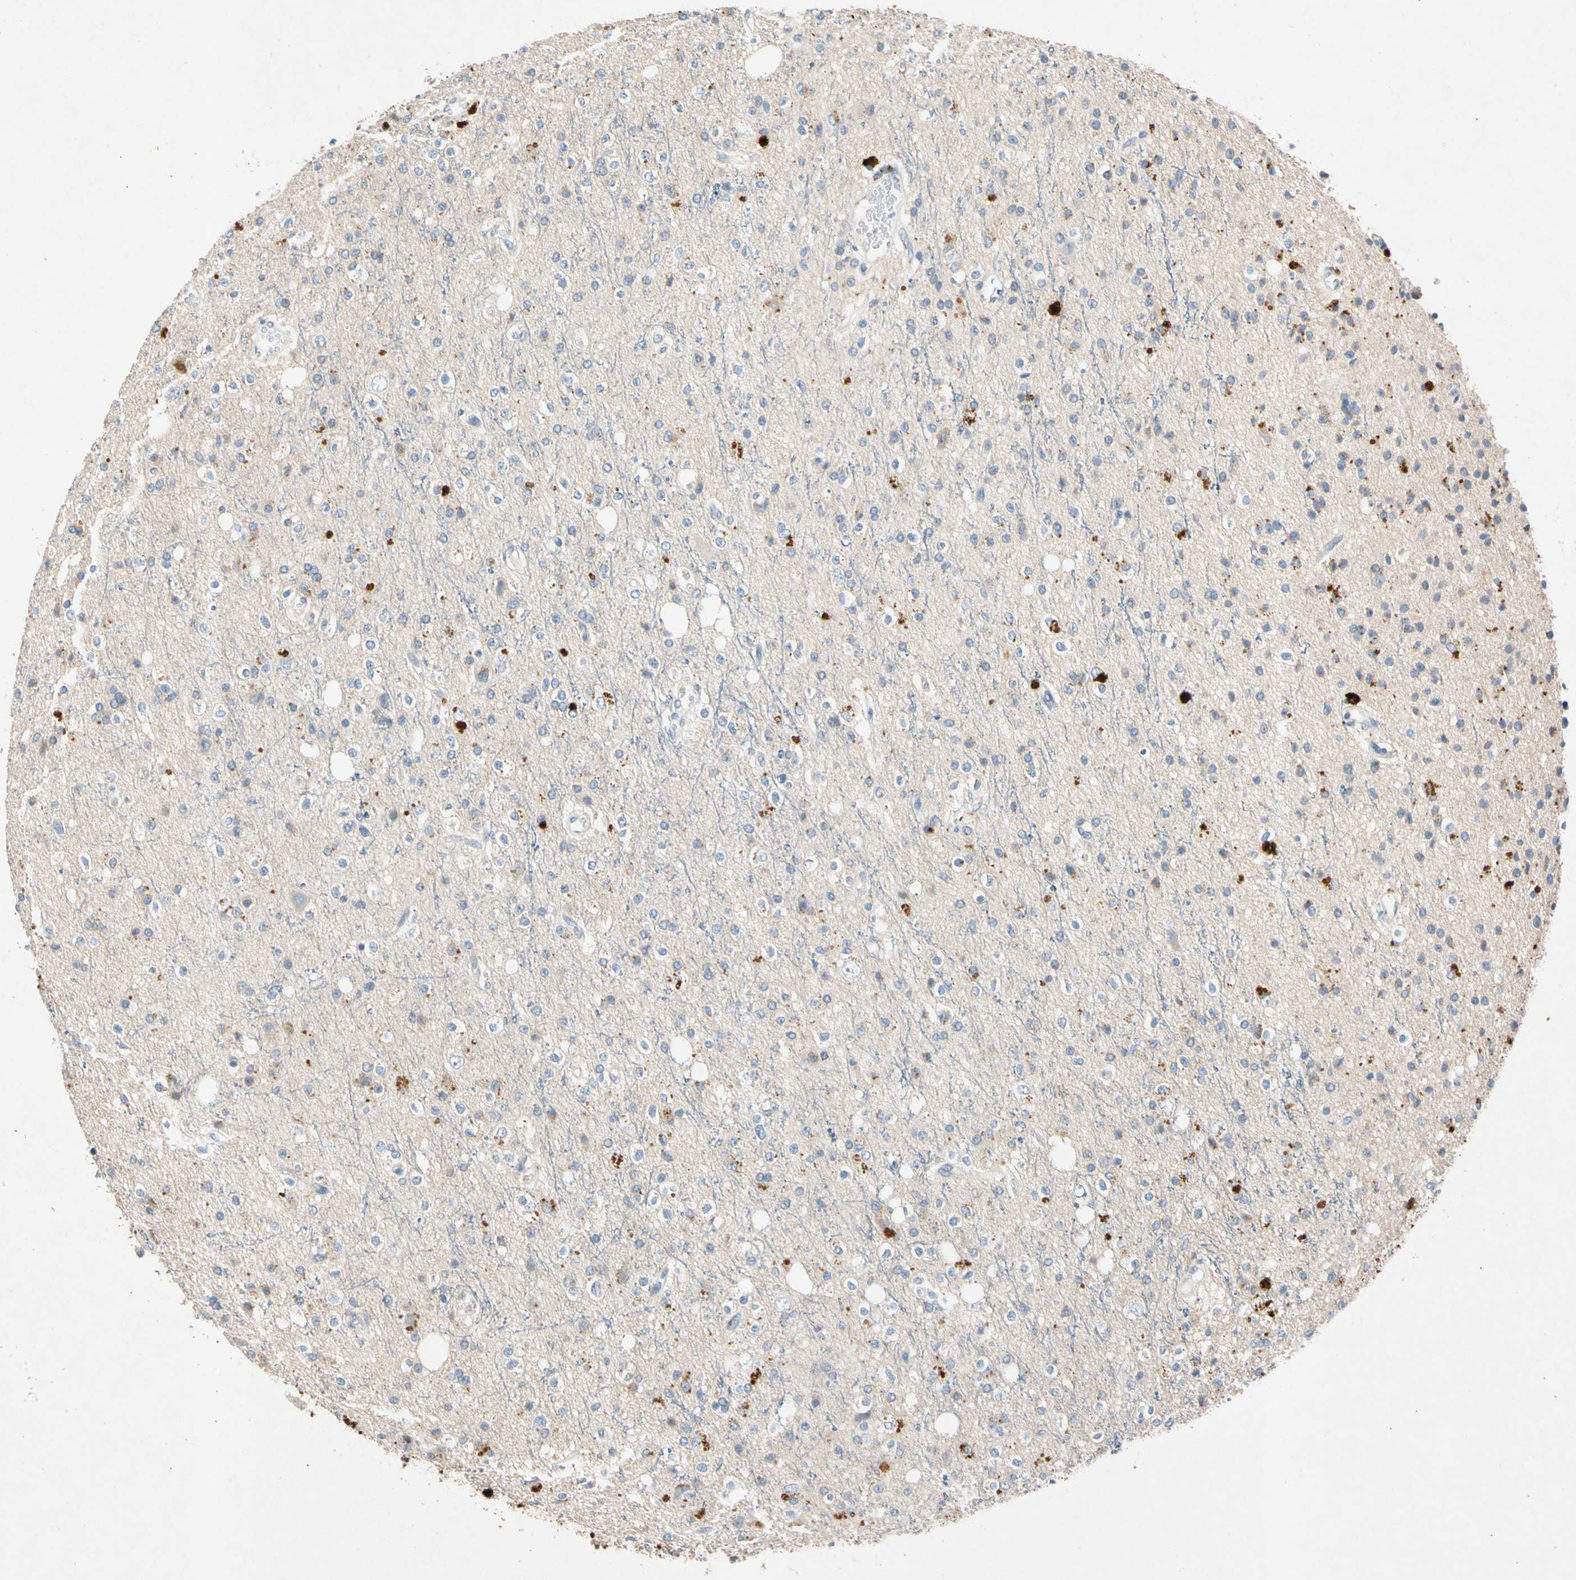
{"staining": {"intensity": "strong", "quantity": "<25%", "location": "cytoplasmic/membranous"}, "tissue": "glioma", "cell_type": "Tumor cells", "image_type": "cancer", "snomed": [{"axis": "morphology", "description": "Glioma, malignant, High grade"}, {"axis": "topography", "description": "Brain"}], "caption": "Immunohistochemistry (DAB) staining of glioma reveals strong cytoplasmic/membranous protein expression in about <25% of tumor cells.", "gene": "GASK1B", "patient": {"sex": "male", "age": 47}}